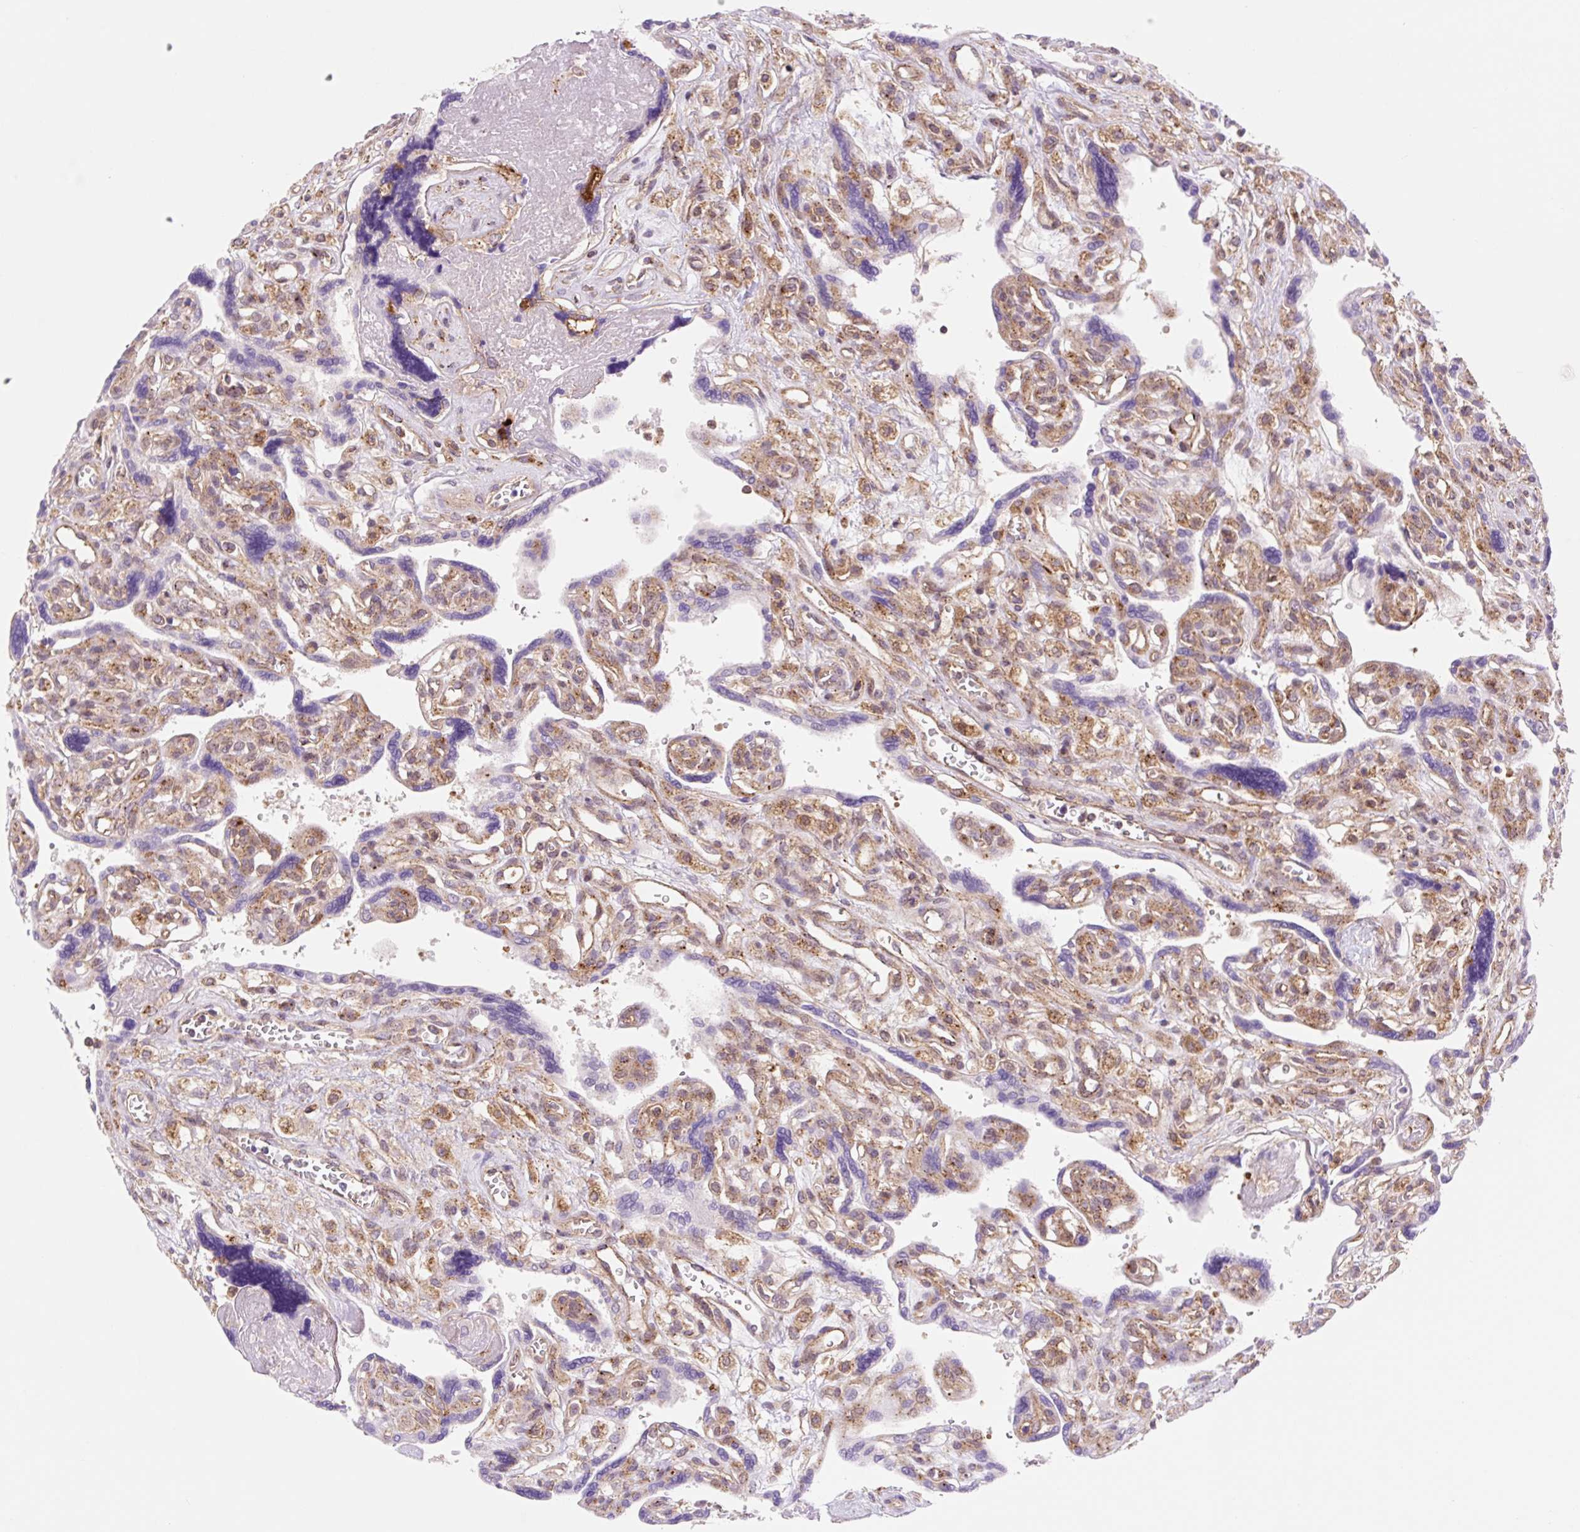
{"staining": {"intensity": "moderate", "quantity": "<25%", "location": "cytoplasmic/membranous"}, "tissue": "placenta", "cell_type": "Trophoblastic cells", "image_type": "normal", "snomed": [{"axis": "morphology", "description": "Normal tissue, NOS"}, {"axis": "topography", "description": "Placenta"}], "caption": "A histopathology image showing moderate cytoplasmic/membranous staining in approximately <25% of trophoblastic cells in benign placenta, as visualized by brown immunohistochemical staining.", "gene": "VPS4A", "patient": {"sex": "female", "age": 39}}